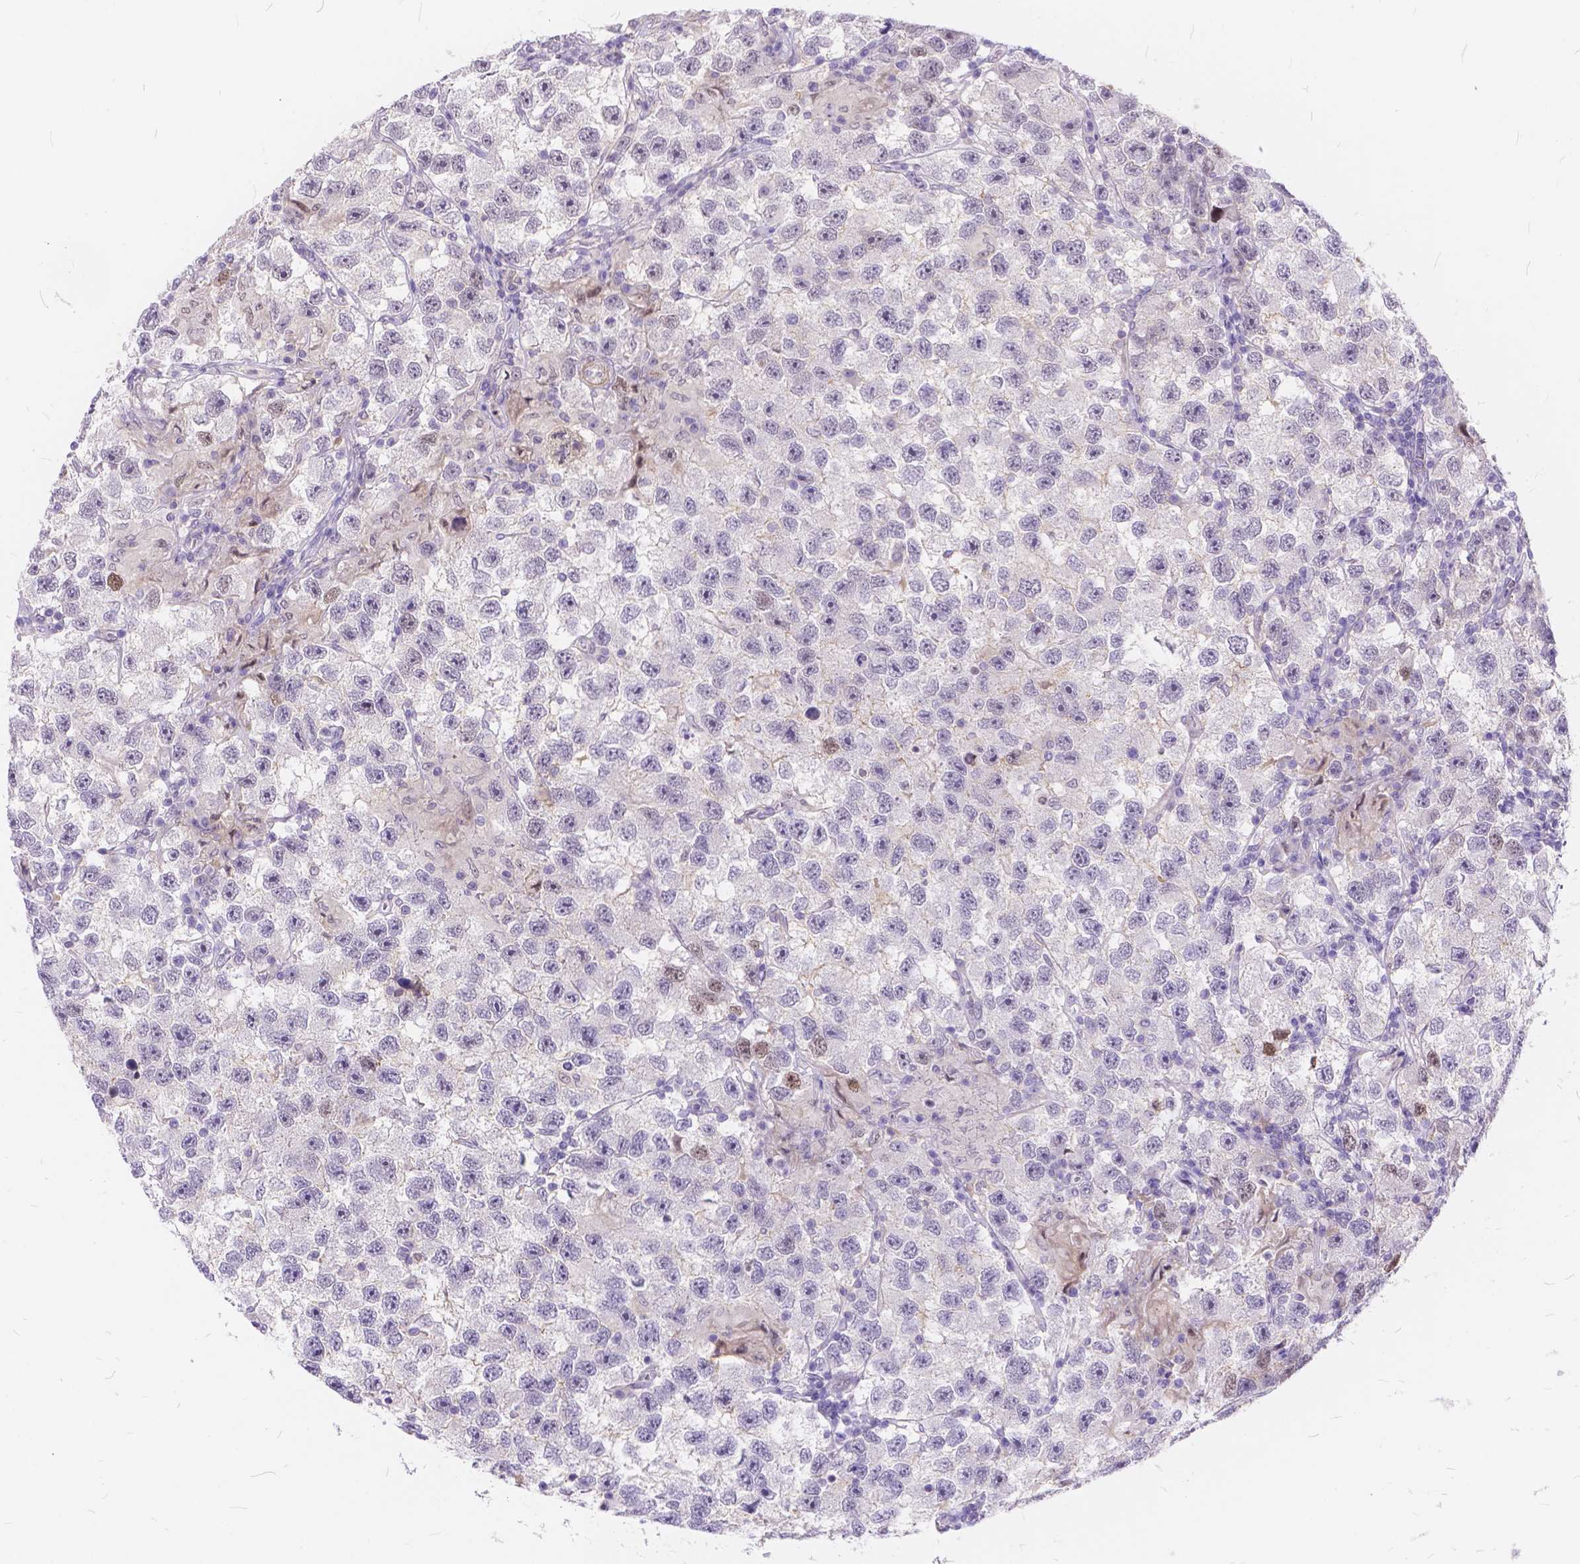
{"staining": {"intensity": "negative", "quantity": "none", "location": "none"}, "tissue": "testis cancer", "cell_type": "Tumor cells", "image_type": "cancer", "snomed": [{"axis": "morphology", "description": "Seminoma, NOS"}, {"axis": "topography", "description": "Testis"}], "caption": "Human testis cancer (seminoma) stained for a protein using IHC exhibits no staining in tumor cells.", "gene": "MAN2C1", "patient": {"sex": "male", "age": 26}}